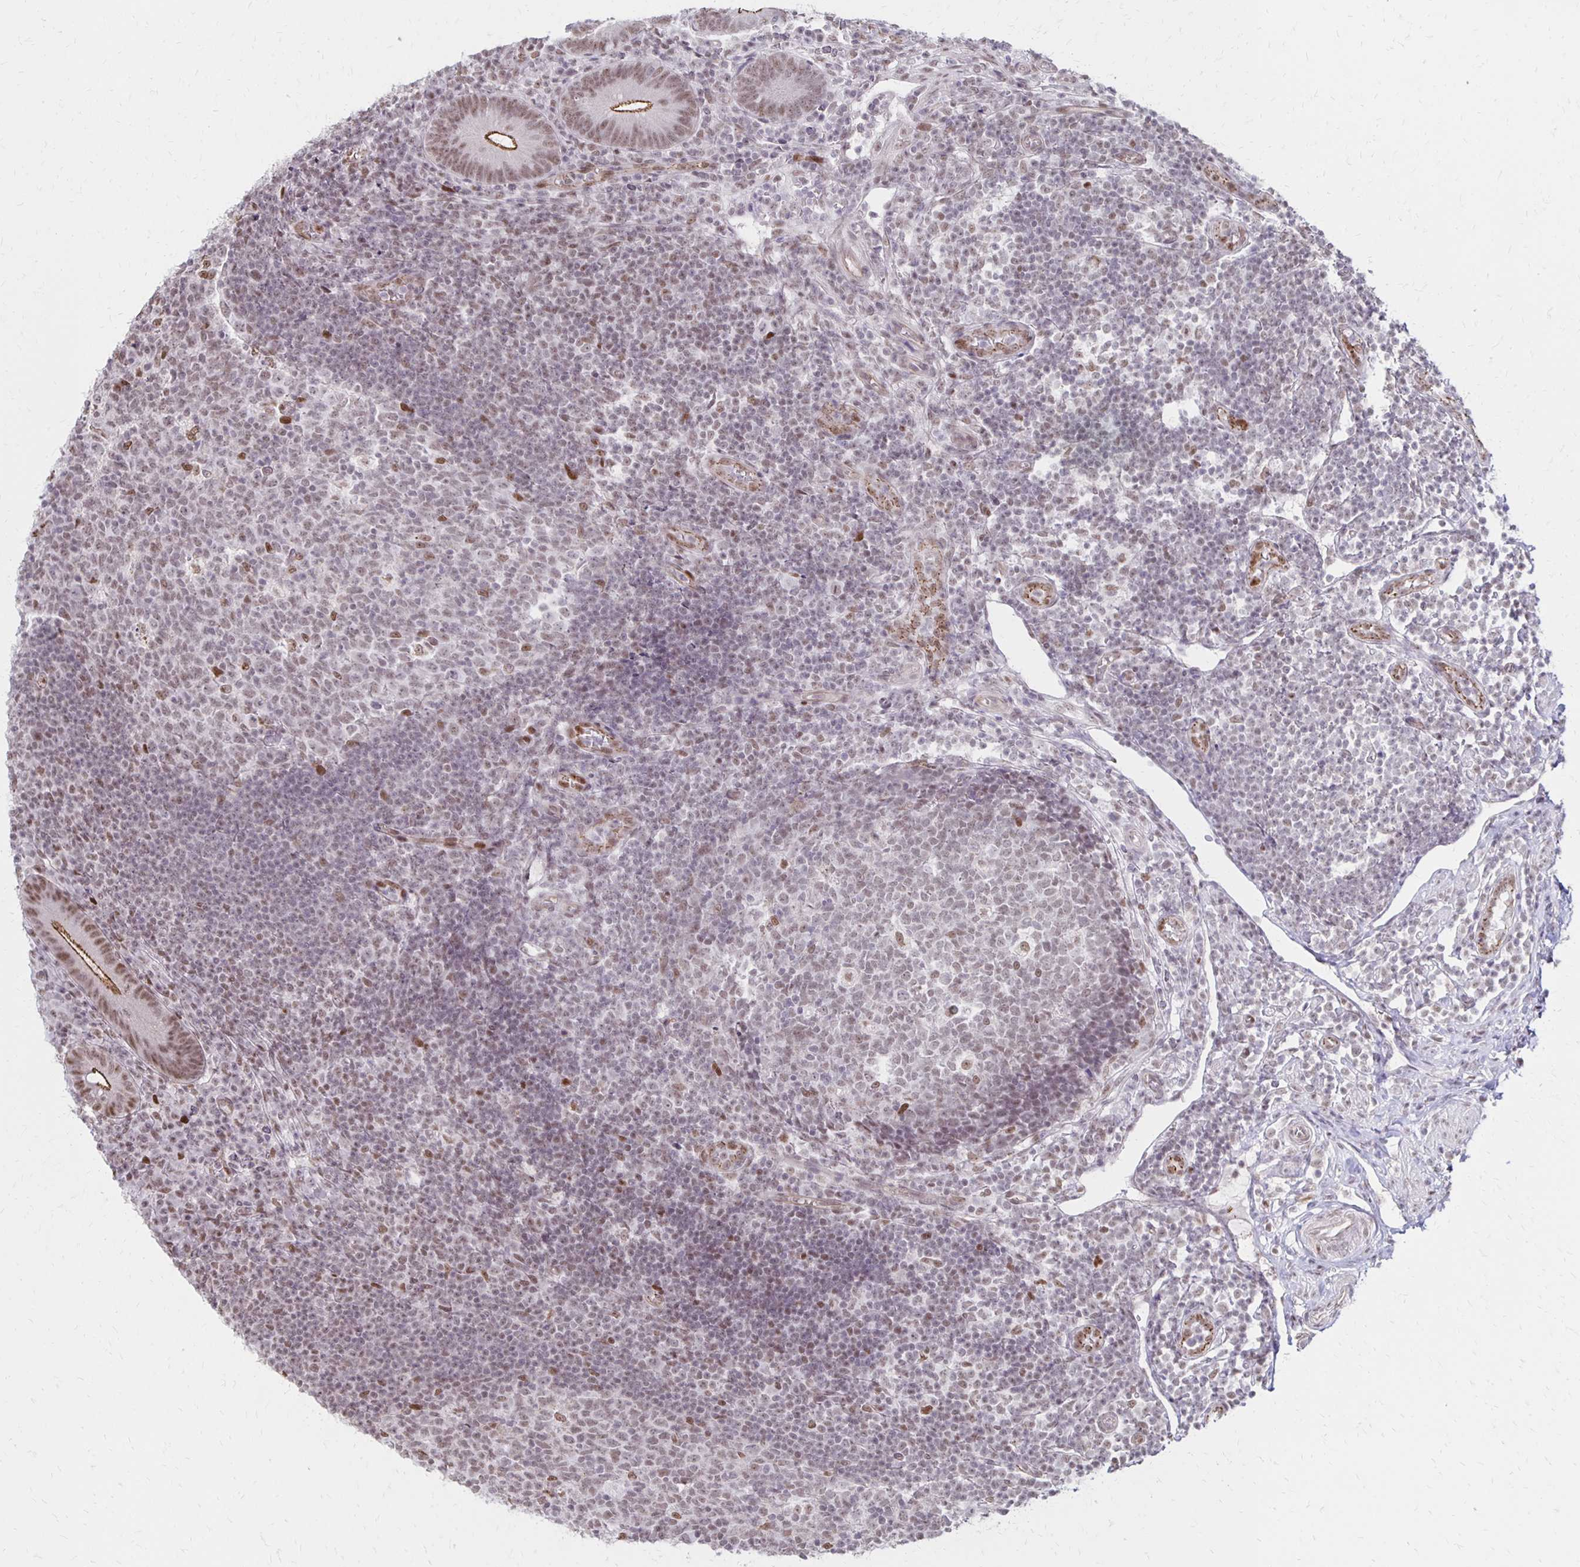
{"staining": {"intensity": "moderate", "quantity": ">75%", "location": "cytoplasmic/membranous,nuclear"}, "tissue": "appendix", "cell_type": "Glandular cells", "image_type": "normal", "snomed": [{"axis": "morphology", "description": "Normal tissue, NOS"}, {"axis": "topography", "description": "Appendix"}], "caption": "Benign appendix shows moderate cytoplasmic/membranous,nuclear staining in approximately >75% of glandular cells, visualized by immunohistochemistry.", "gene": "DDB2", "patient": {"sex": "male", "age": 18}}